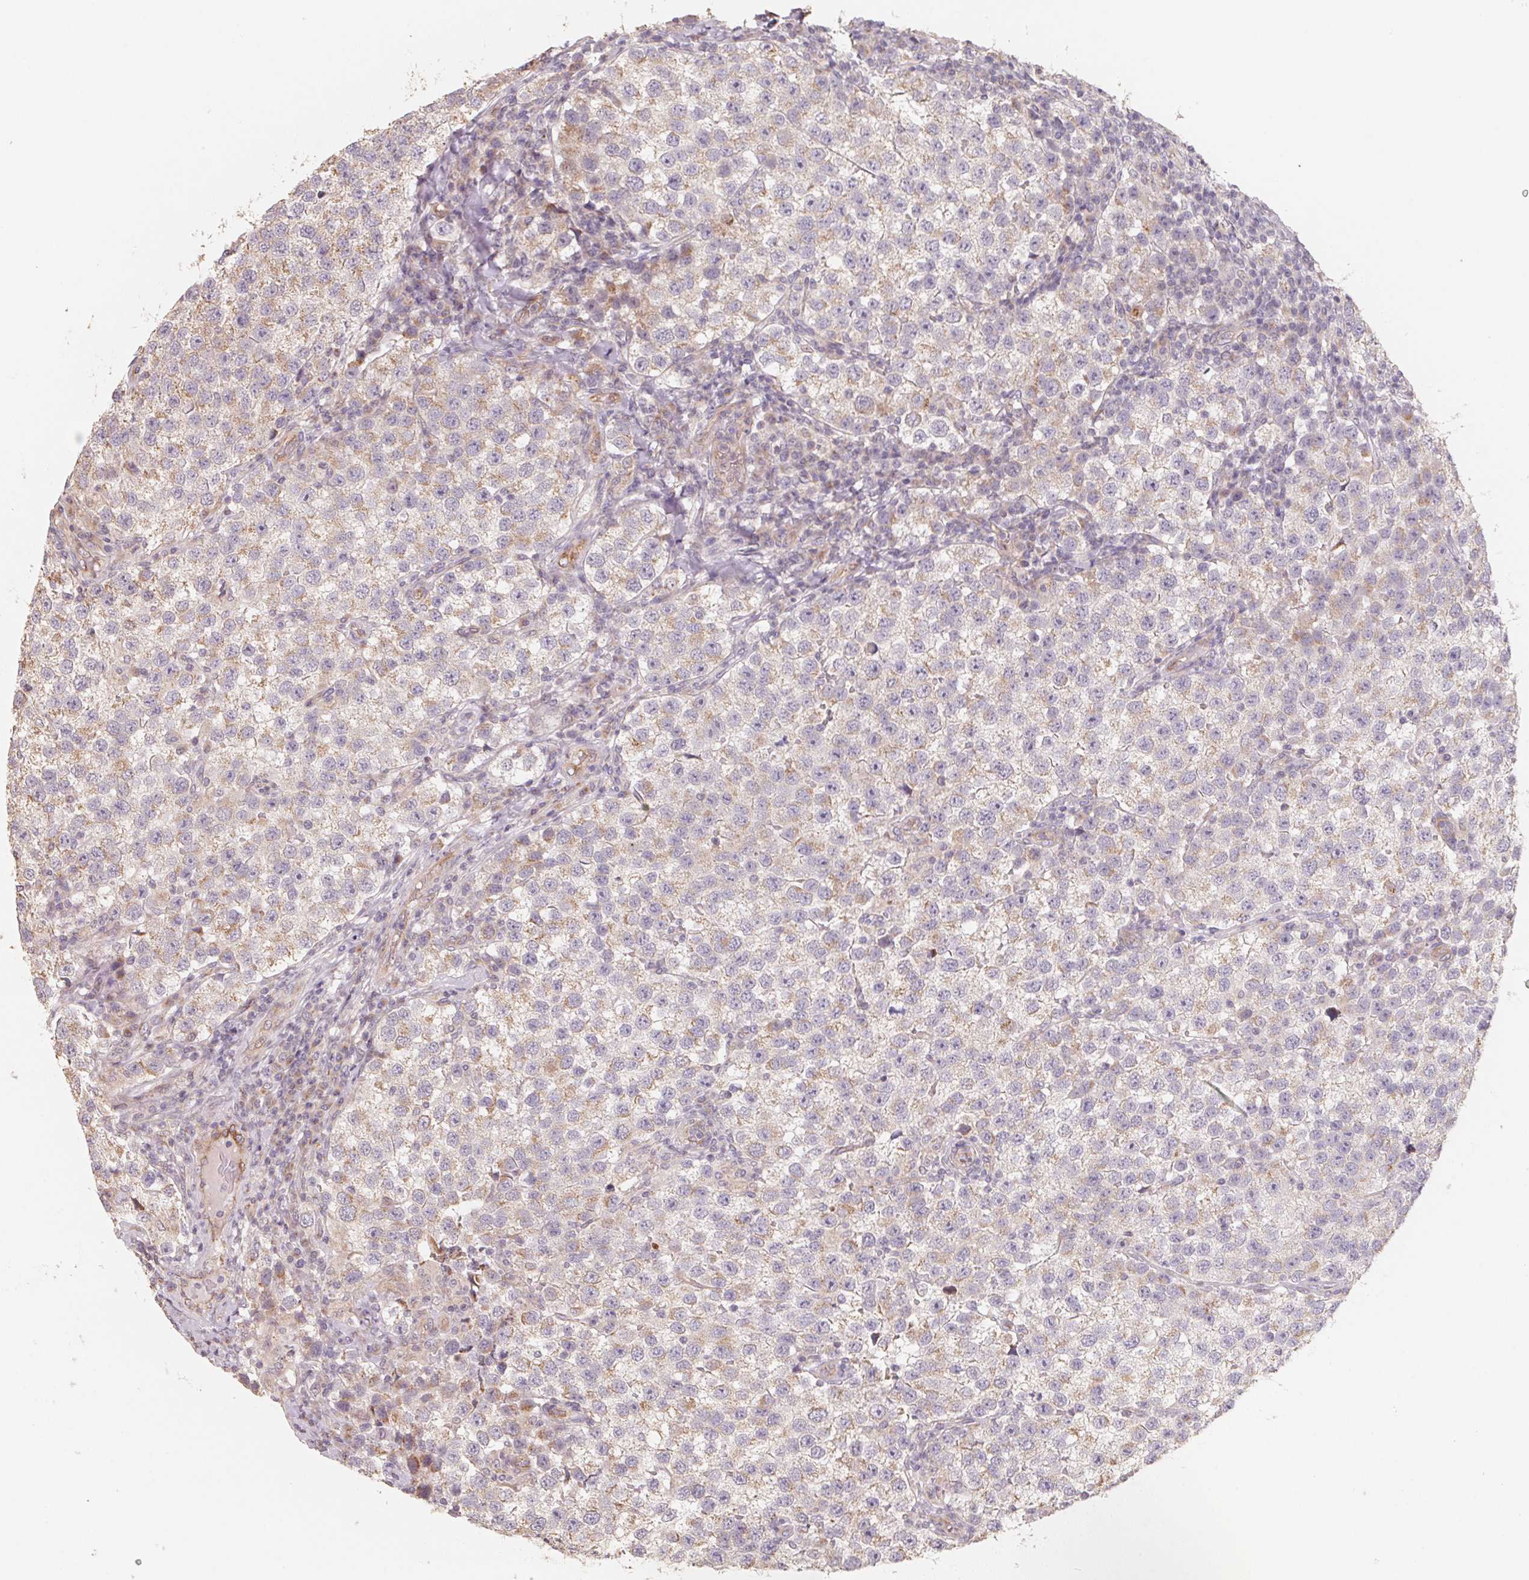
{"staining": {"intensity": "weak", "quantity": "<25%", "location": "cytoplasmic/membranous"}, "tissue": "testis cancer", "cell_type": "Tumor cells", "image_type": "cancer", "snomed": [{"axis": "morphology", "description": "Seminoma, NOS"}, {"axis": "topography", "description": "Testis"}], "caption": "A micrograph of human seminoma (testis) is negative for staining in tumor cells.", "gene": "TSPAN12", "patient": {"sex": "male", "age": 37}}